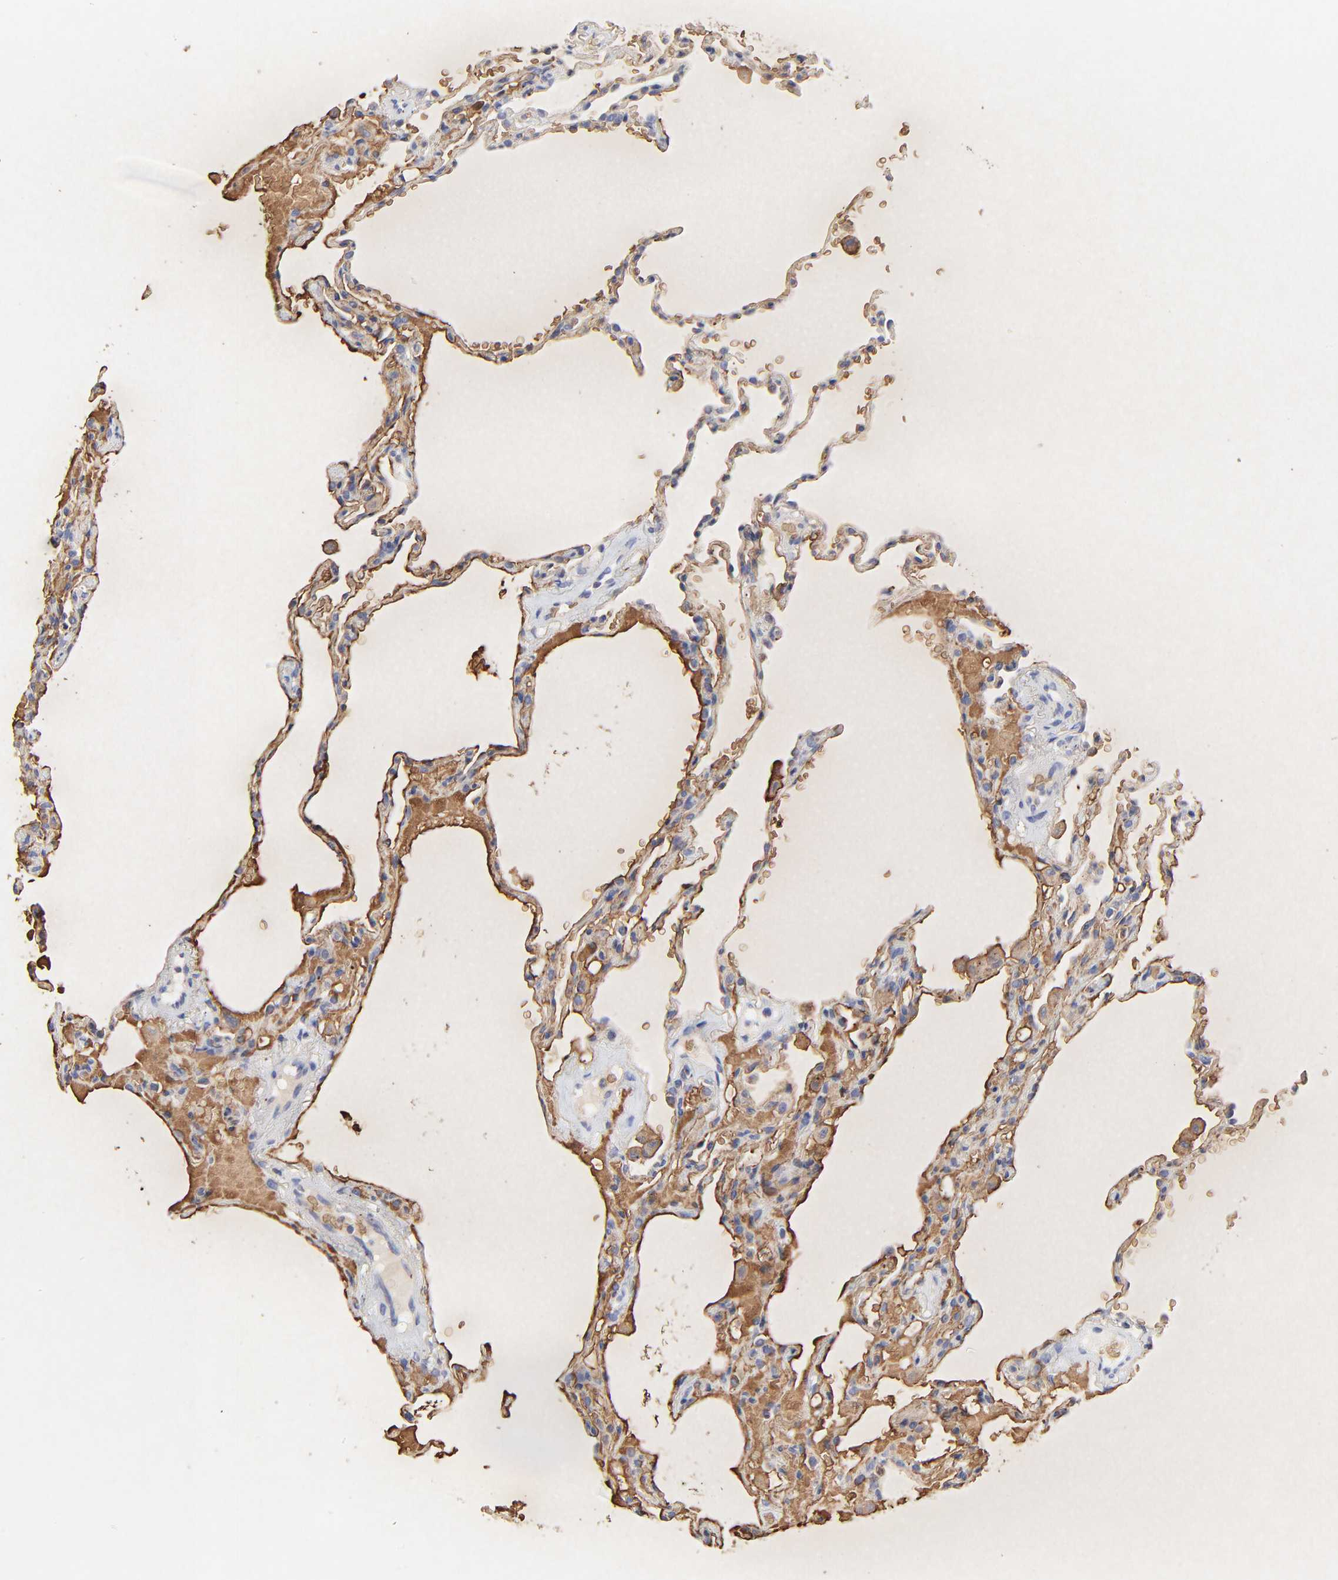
{"staining": {"intensity": "strong", "quantity": ">75%", "location": "cytoplasmic/membranous"}, "tissue": "lung", "cell_type": "Alveolar cells", "image_type": "normal", "snomed": [{"axis": "morphology", "description": "Normal tissue, NOS"}, {"axis": "topography", "description": "Lung"}], "caption": "An IHC image of unremarkable tissue is shown. Protein staining in brown shows strong cytoplasmic/membranous positivity in lung within alveolar cells.", "gene": "PAG1", "patient": {"sex": "male", "age": 59}}